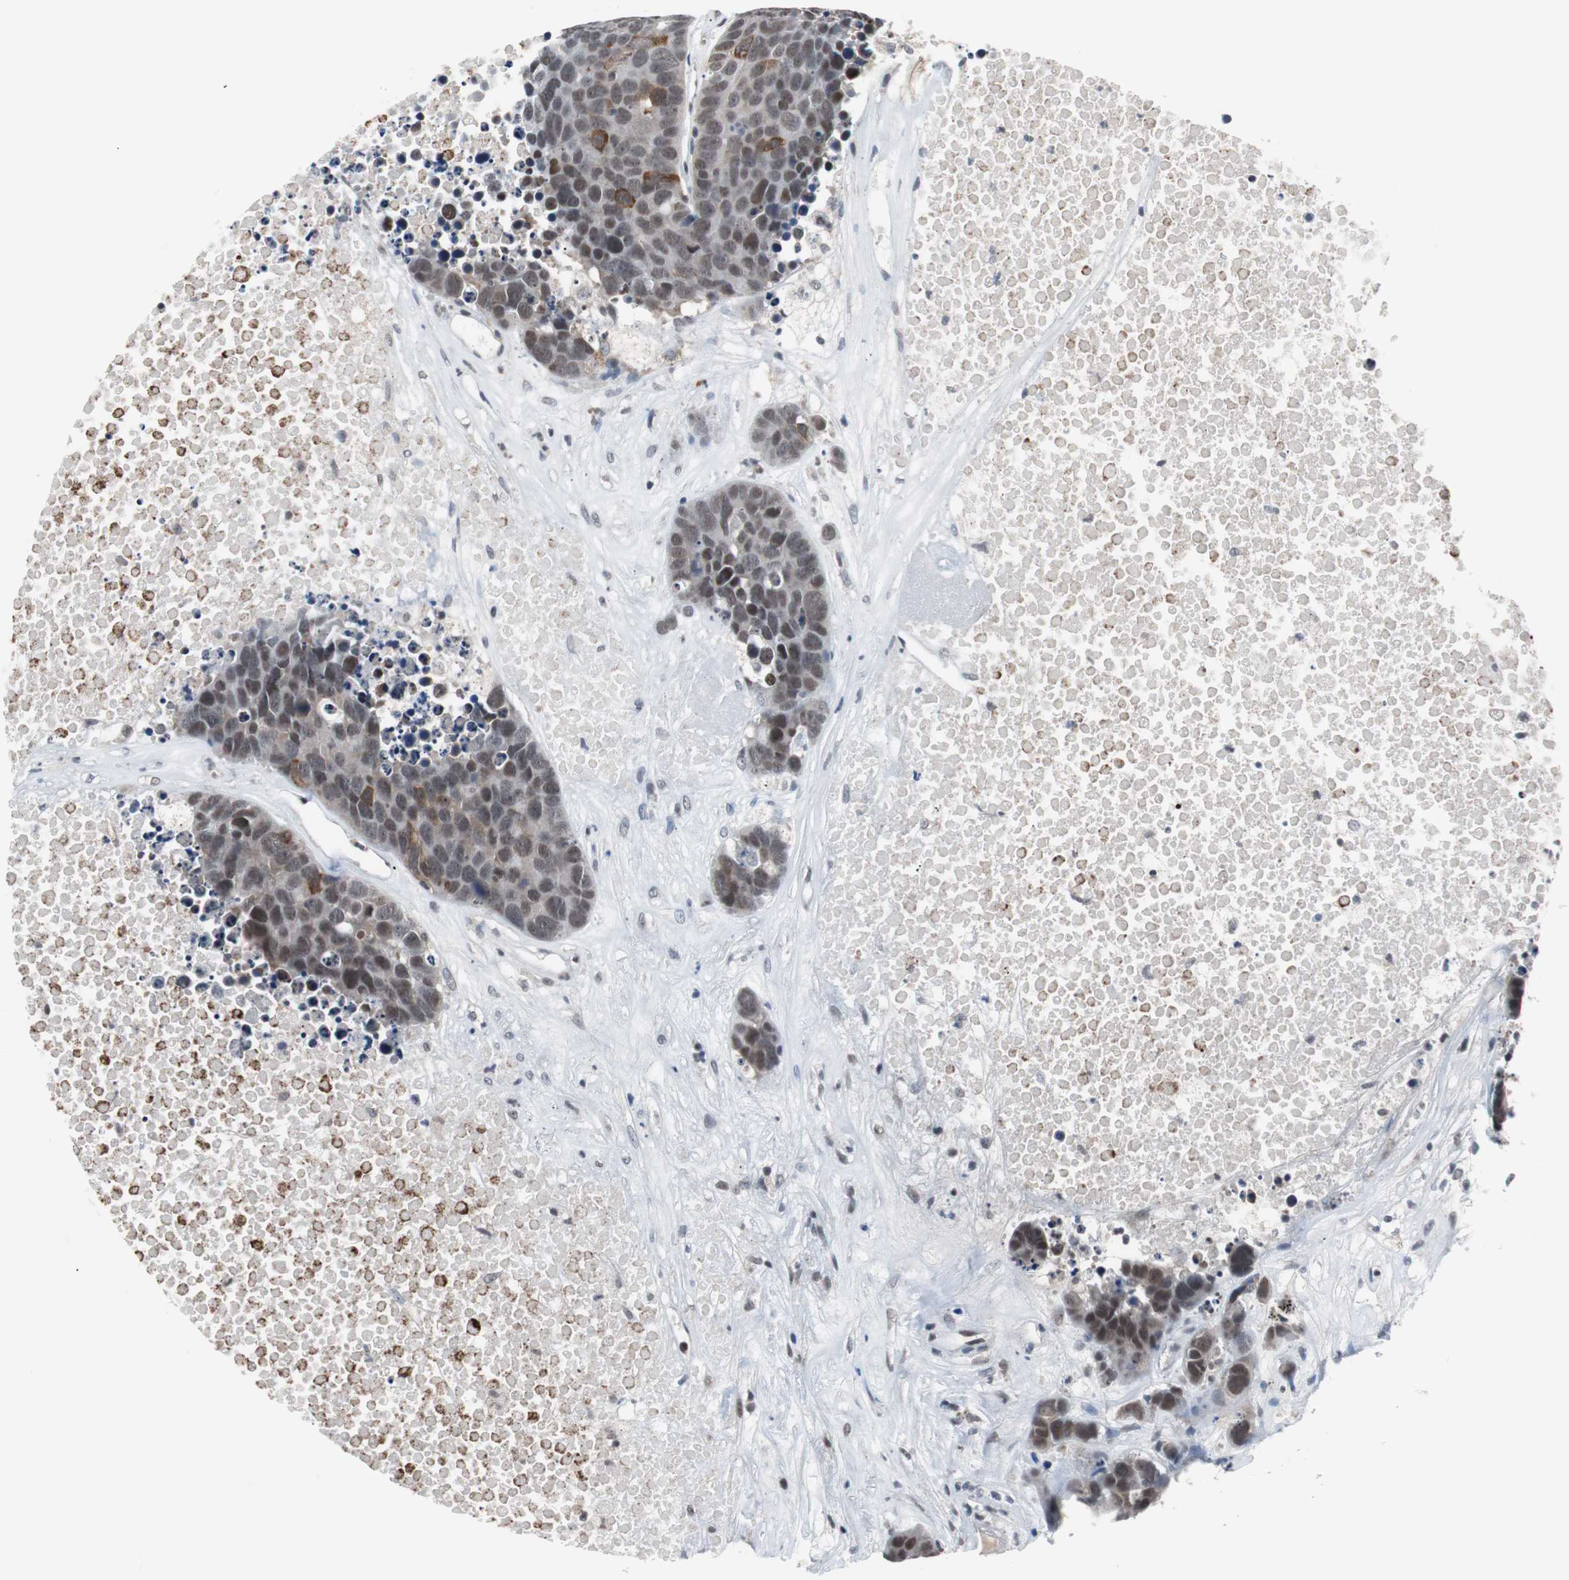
{"staining": {"intensity": "moderate", "quantity": "25%-75%", "location": "cytoplasmic/membranous,nuclear"}, "tissue": "carcinoid", "cell_type": "Tumor cells", "image_type": "cancer", "snomed": [{"axis": "morphology", "description": "Carcinoid, malignant, NOS"}, {"axis": "topography", "description": "Lung"}], "caption": "A medium amount of moderate cytoplasmic/membranous and nuclear staining is appreciated in approximately 25%-75% of tumor cells in carcinoid tissue.", "gene": "TAF7", "patient": {"sex": "male", "age": 60}}